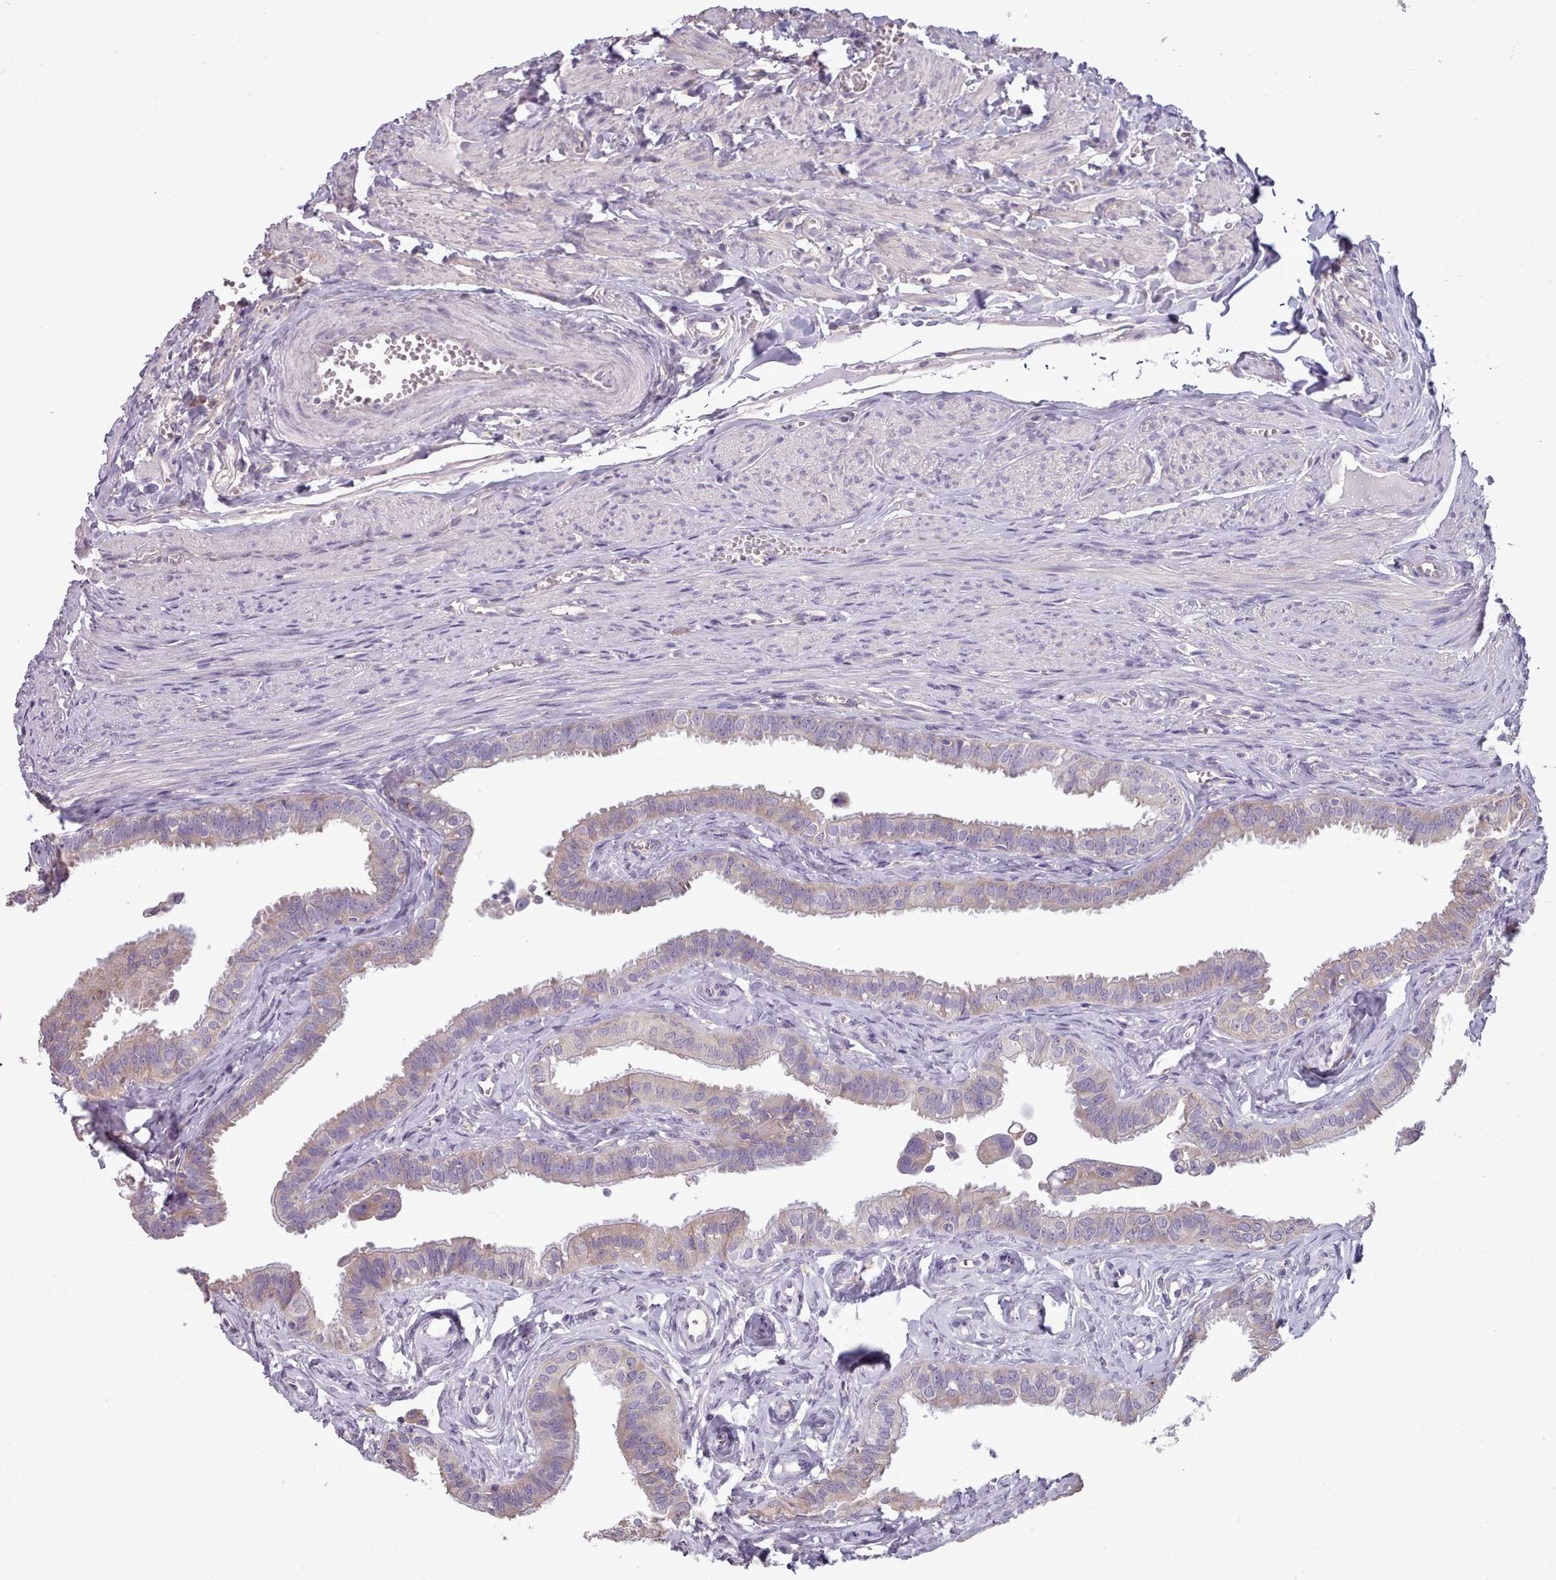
{"staining": {"intensity": "weak", "quantity": "25%-75%", "location": "cytoplasmic/membranous"}, "tissue": "fallopian tube", "cell_type": "Glandular cells", "image_type": "normal", "snomed": [{"axis": "morphology", "description": "Normal tissue, NOS"}, {"axis": "morphology", "description": "Carcinoma, NOS"}, {"axis": "topography", "description": "Fallopian tube"}, {"axis": "topography", "description": "Ovary"}], "caption": "Human fallopian tube stained for a protein (brown) reveals weak cytoplasmic/membranous positive staining in approximately 25%-75% of glandular cells.", "gene": "DPF1", "patient": {"sex": "female", "age": 59}}